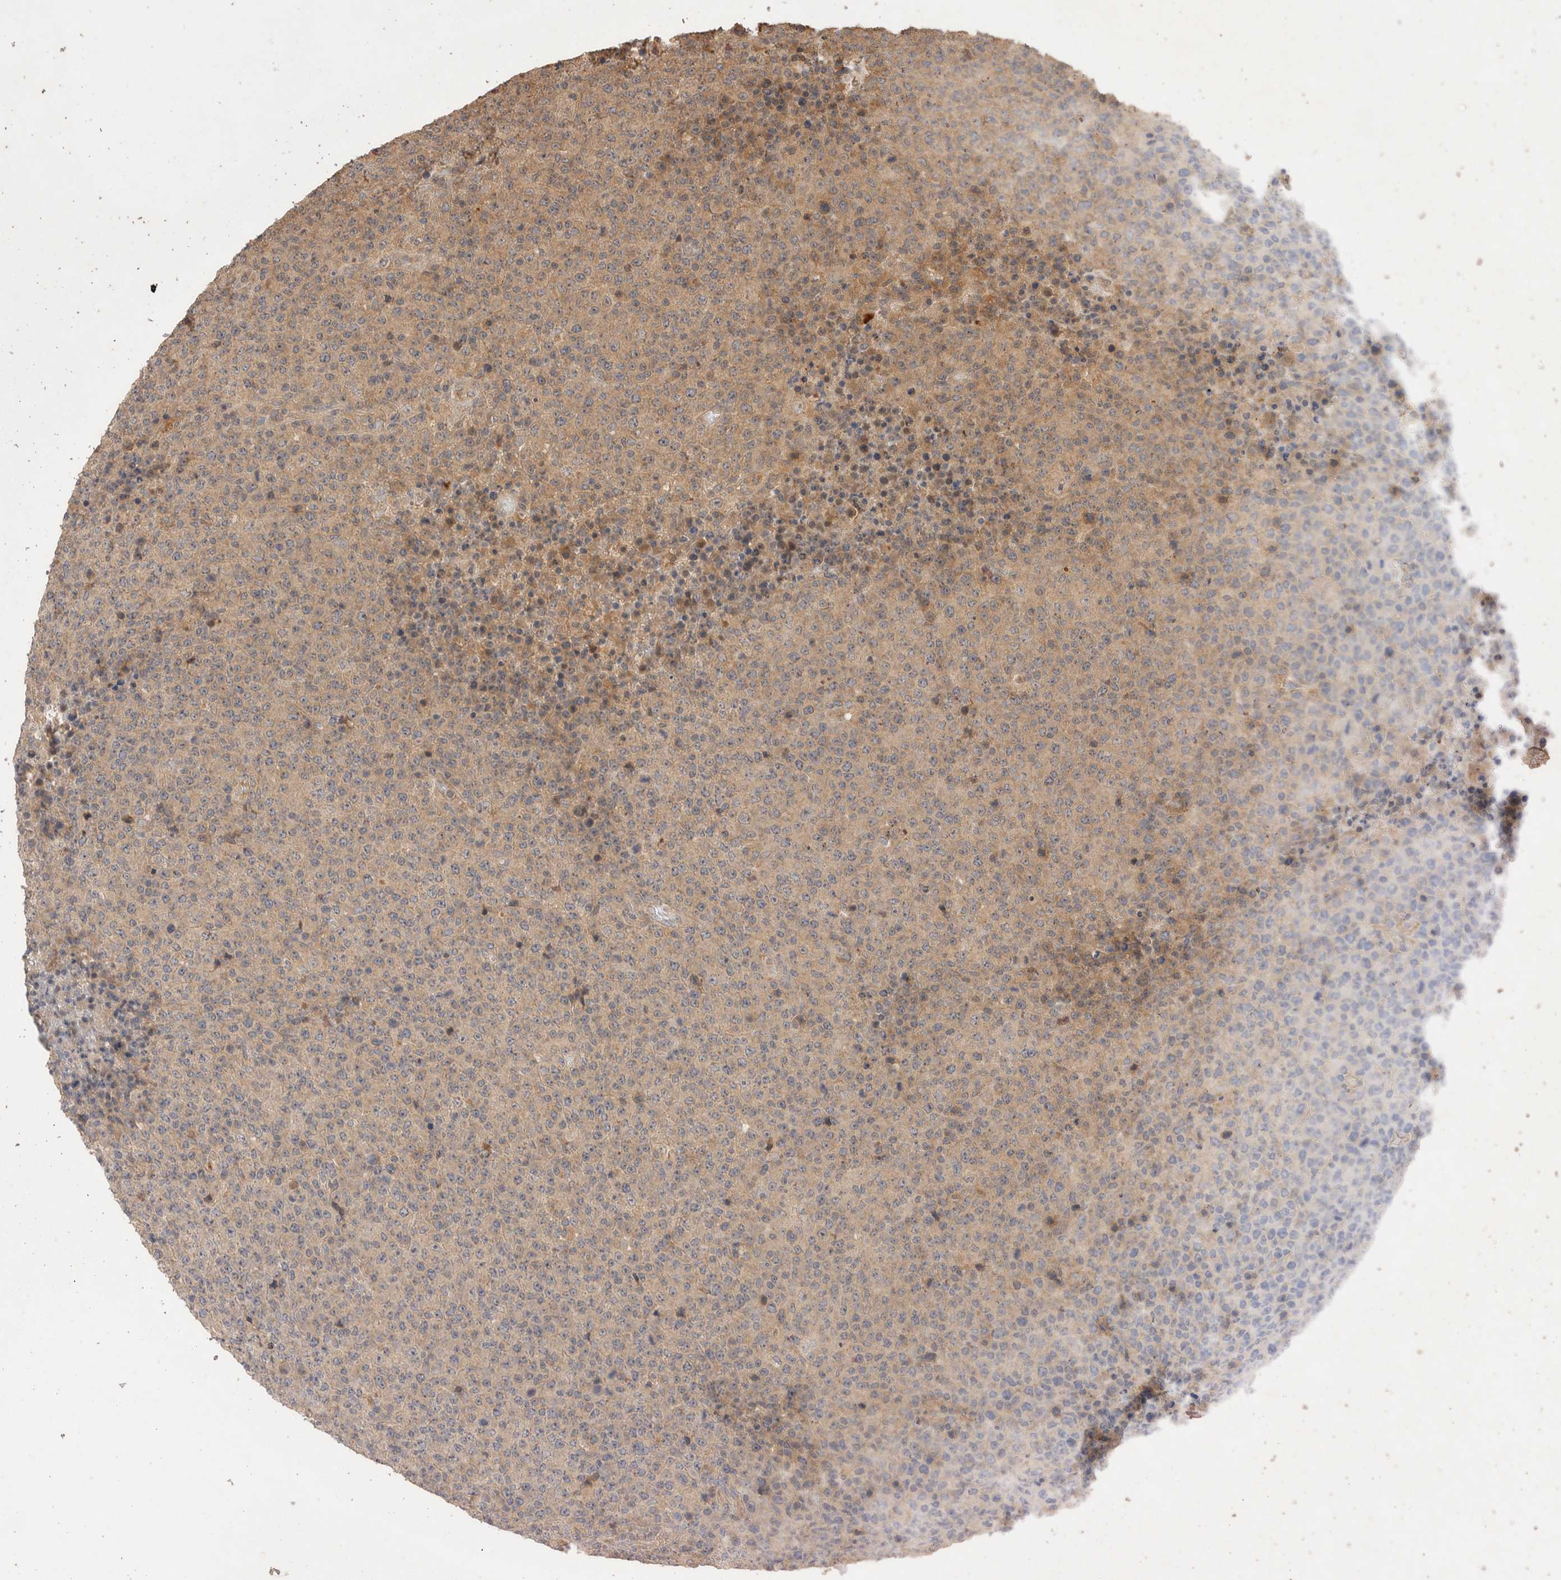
{"staining": {"intensity": "weak", "quantity": ">75%", "location": "cytoplasmic/membranous"}, "tissue": "lymphoma", "cell_type": "Tumor cells", "image_type": "cancer", "snomed": [{"axis": "morphology", "description": "Malignant lymphoma, non-Hodgkin's type, High grade"}, {"axis": "topography", "description": "Lymph node"}], "caption": "Protein staining of lymphoma tissue shows weak cytoplasmic/membranous expression in about >75% of tumor cells.", "gene": "NSMAF", "patient": {"sex": "male", "age": 13}}